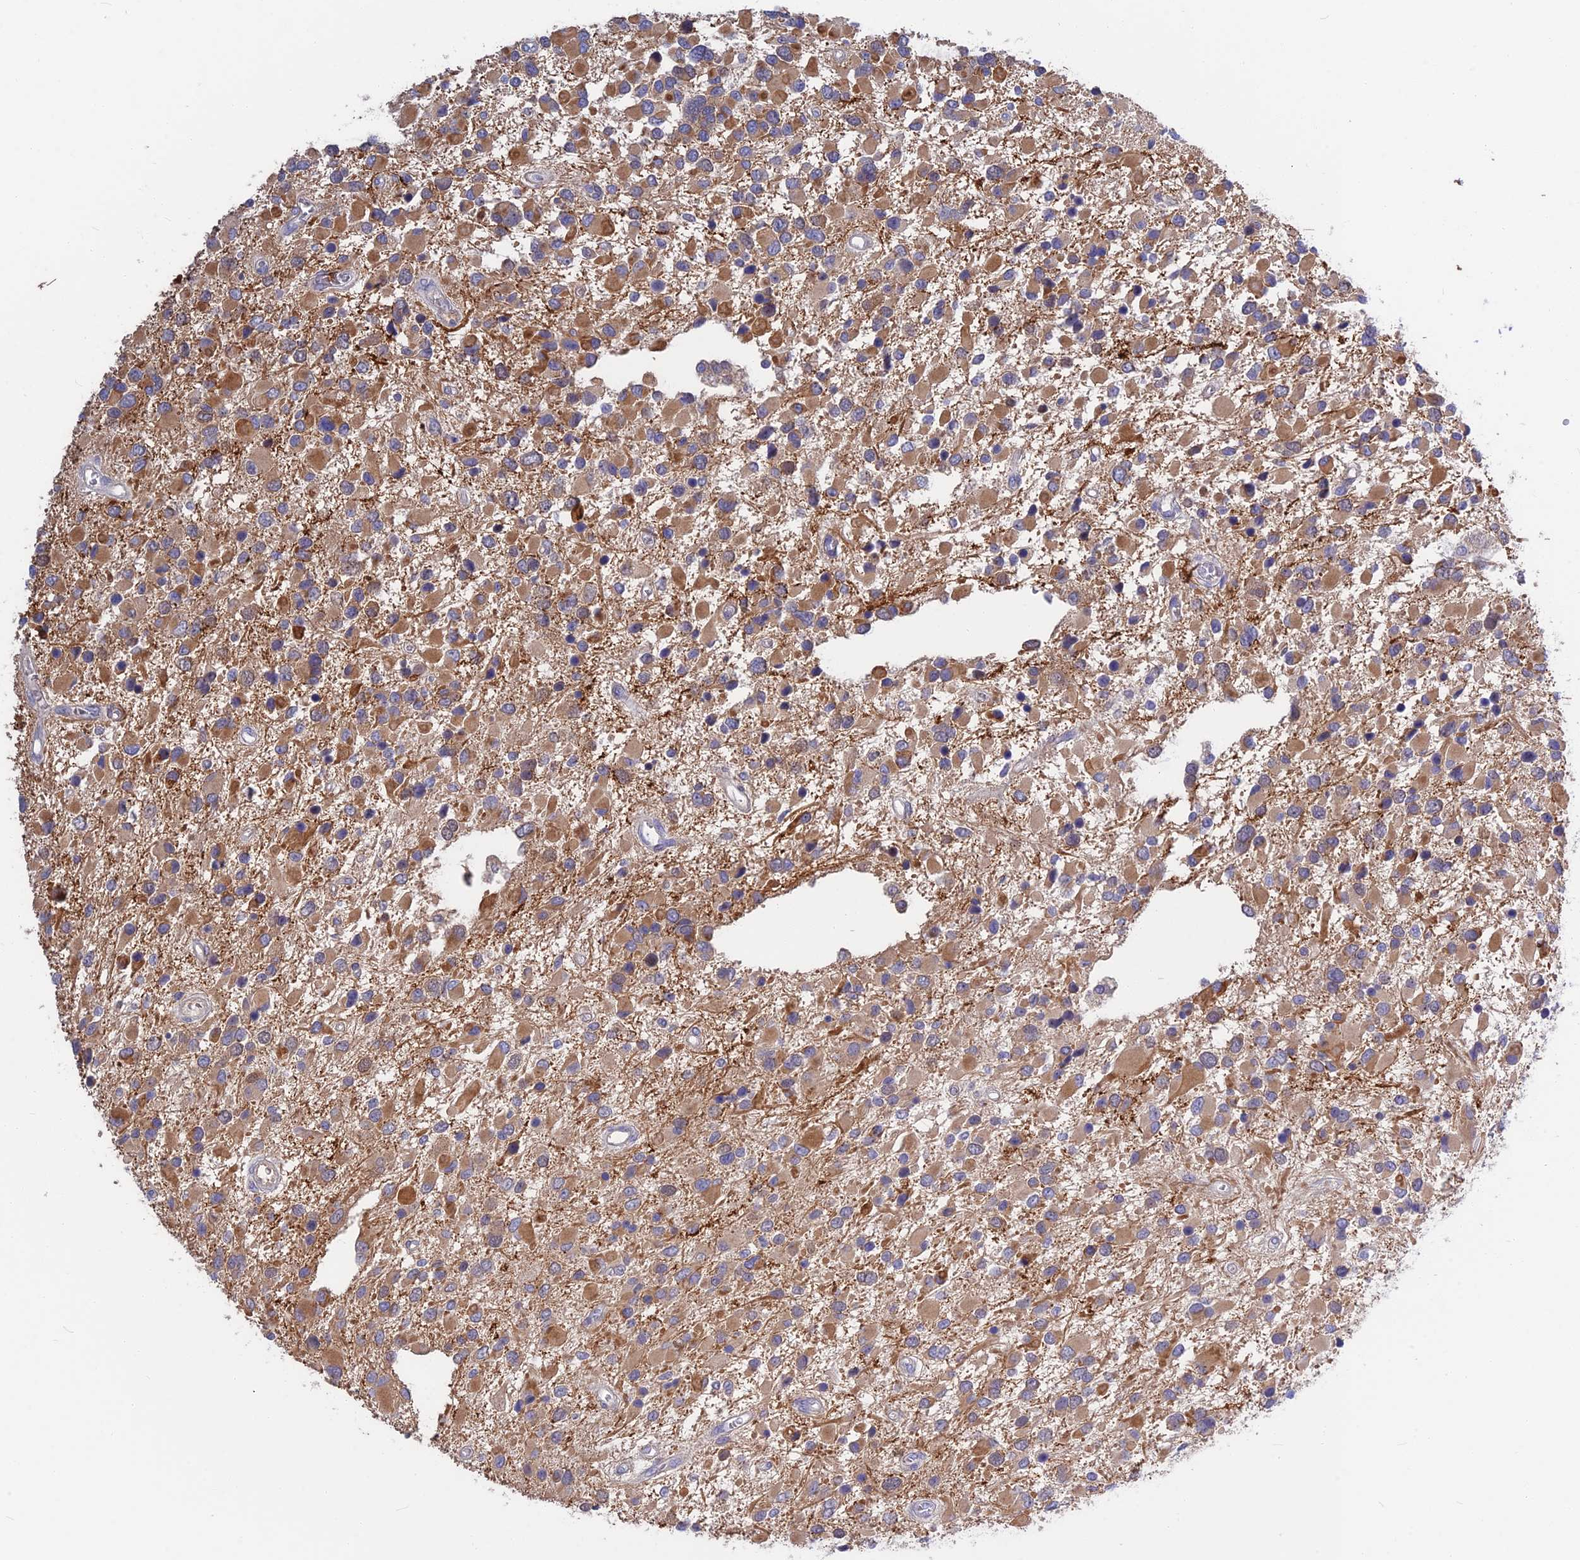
{"staining": {"intensity": "moderate", "quantity": "25%-75%", "location": "cytoplasmic/membranous"}, "tissue": "glioma", "cell_type": "Tumor cells", "image_type": "cancer", "snomed": [{"axis": "morphology", "description": "Glioma, malignant, High grade"}, {"axis": "topography", "description": "Brain"}], "caption": "Protein expression analysis of human high-grade glioma (malignant) reveals moderate cytoplasmic/membranous staining in approximately 25%-75% of tumor cells.", "gene": "SNAP91", "patient": {"sex": "male", "age": 53}}